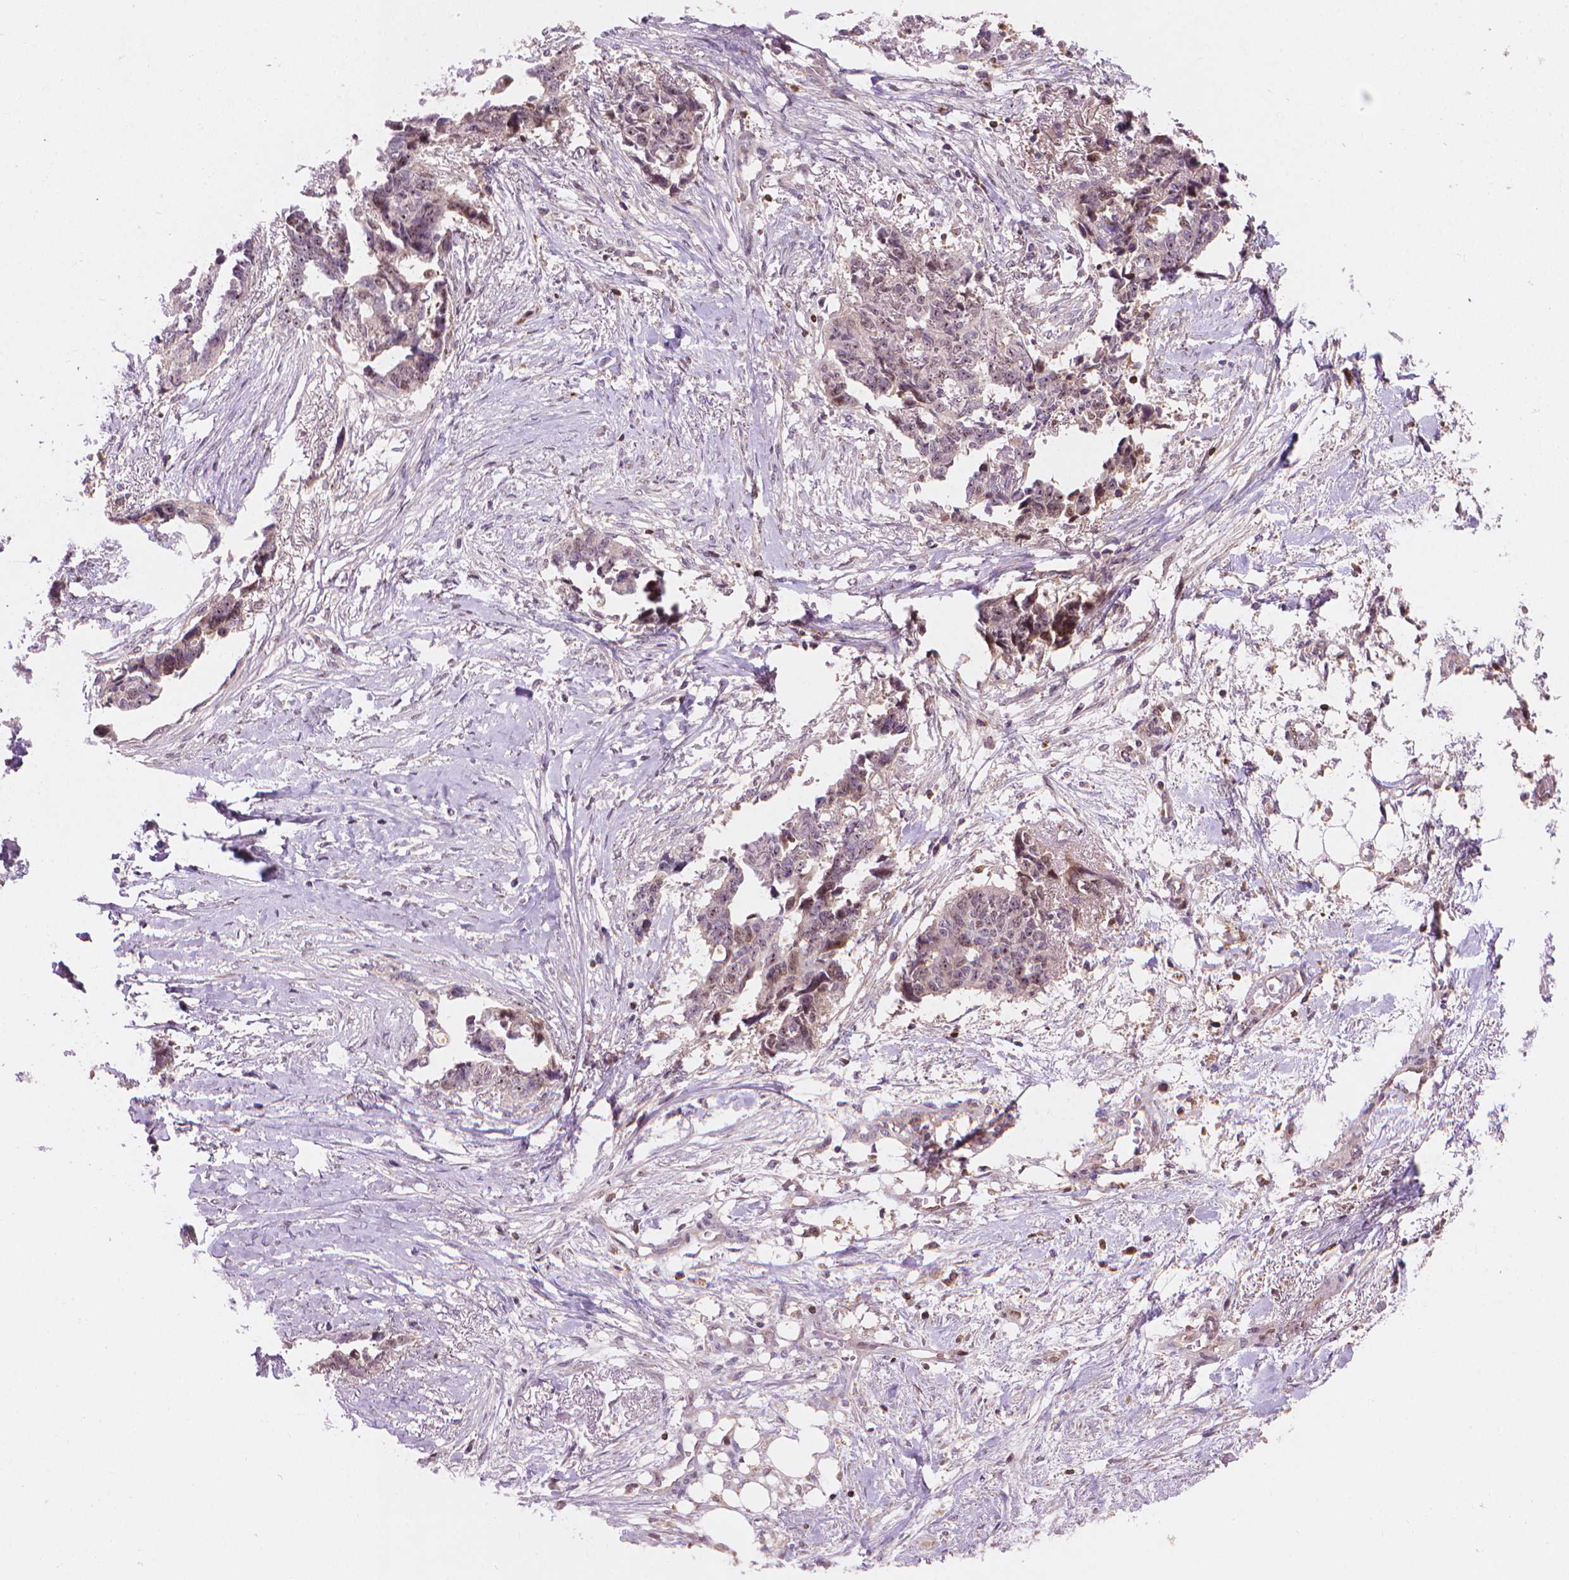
{"staining": {"intensity": "weak", "quantity": ">75%", "location": "nuclear"}, "tissue": "ovarian cancer", "cell_type": "Tumor cells", "image_type": "cancer", "snomed": [{"axis": "morphology", "description": "Cystadenocarcinoma, serous, NOS"}, {"axis": "topography", "description": "Ovary"}], "caption": "High-power microscopy captured an immunohistochemistry (IHC) photomicrograph of ovarian serous cystadenocarcinoma, revealing weak nuclear positivity in approximately >75% of tumor cells.", "gene": "SMC2", "patient": {"sex": "female", "age": 69}}